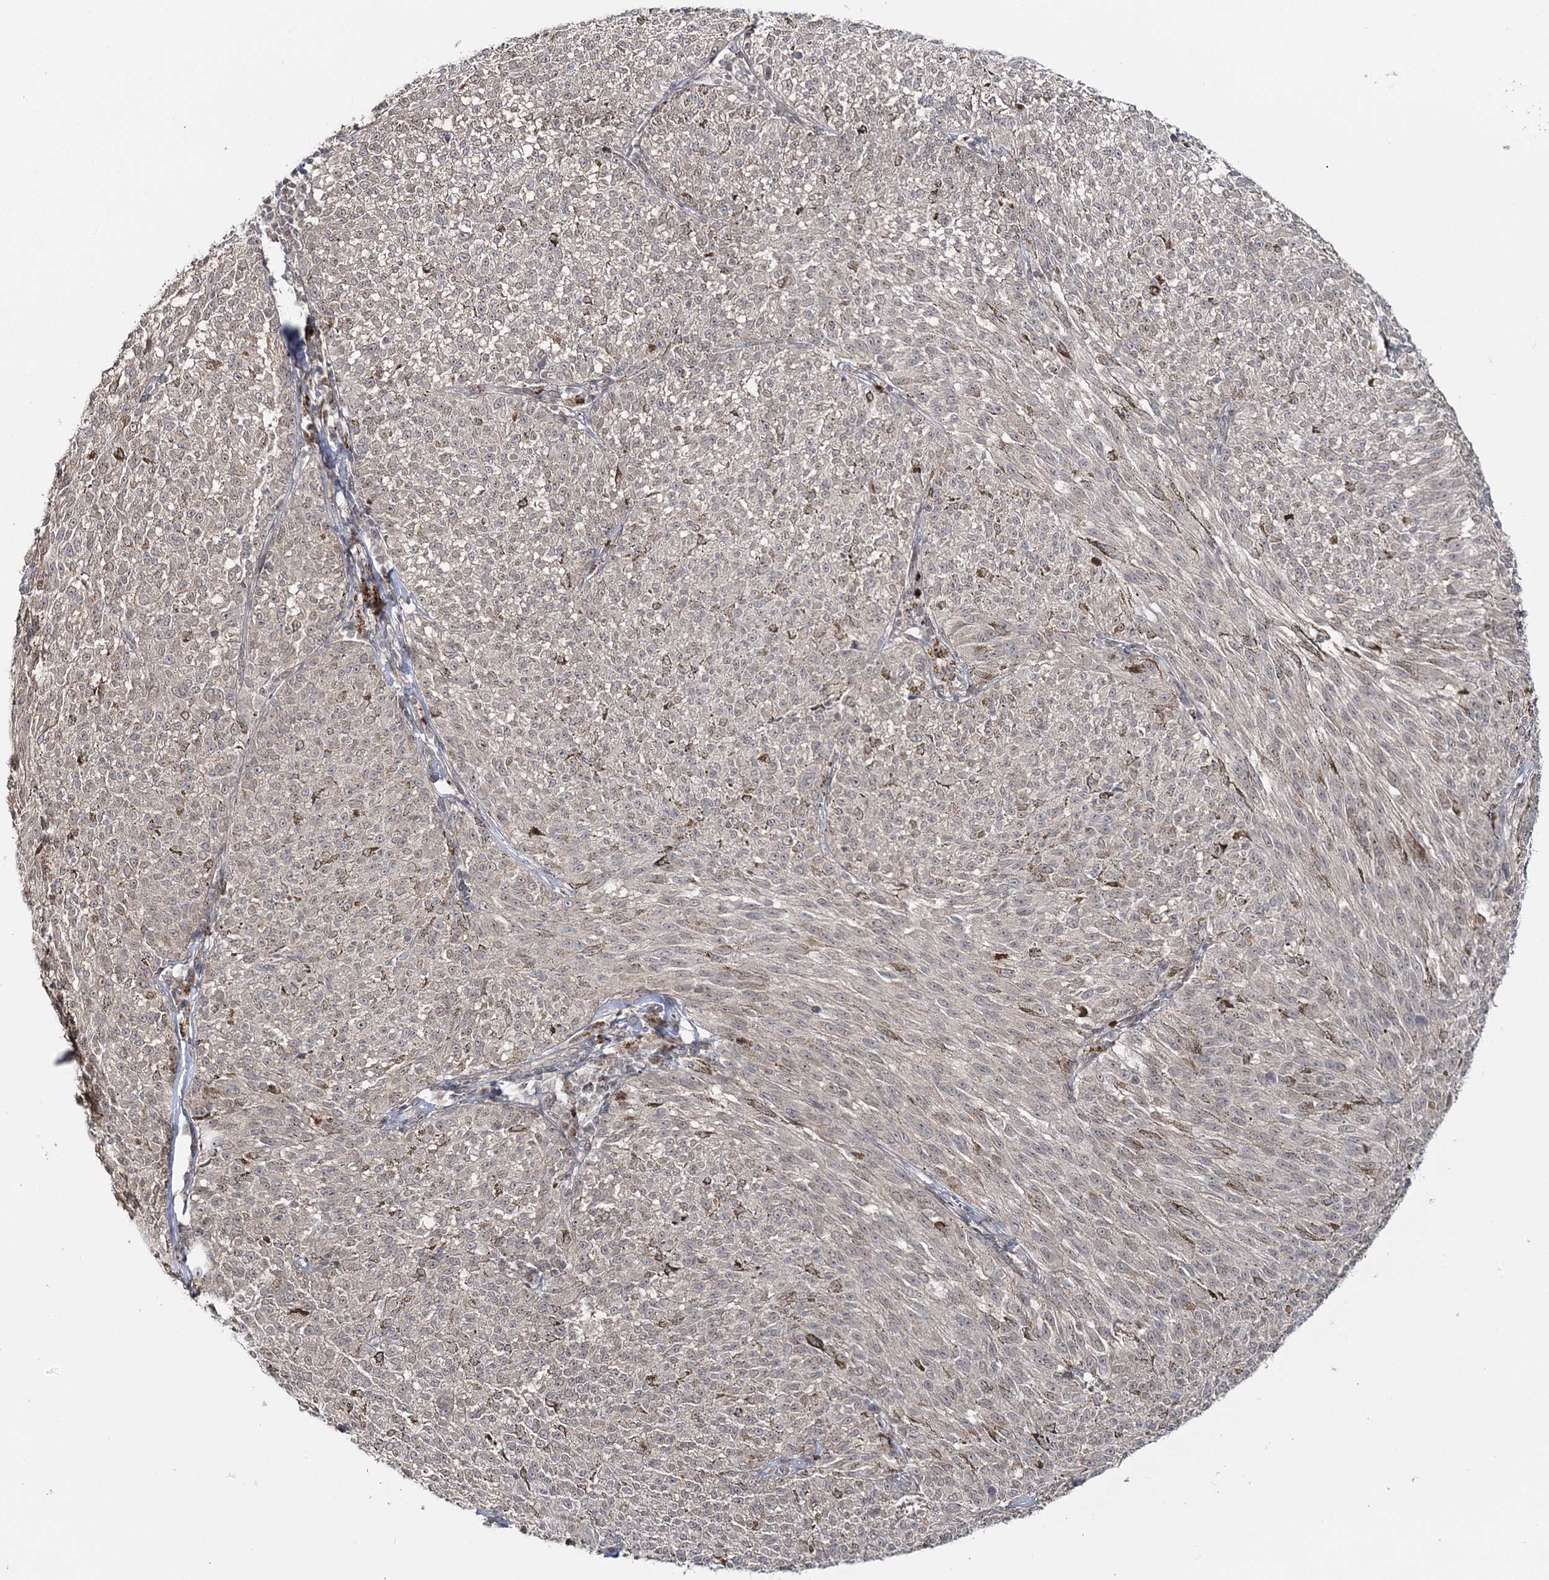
{"staining": {"intensity": "weak", "quantity": "<25%", "location": "nuclear"}, "tissue": "melanoma", "cell_type": "Tumor cells", "image_type": "cancer", "snomed": [{"axis": "morphology", "description": "Malignant melanoma, NOS"}, {"axis": "topography", "description": "Skin"}], "caption": "DAB immunohistochemical staining of melanoma exhibits no significant staining in tumor cells.", "gene": "ZFAND6", "patient": {"sex": "female", "age": 72}}